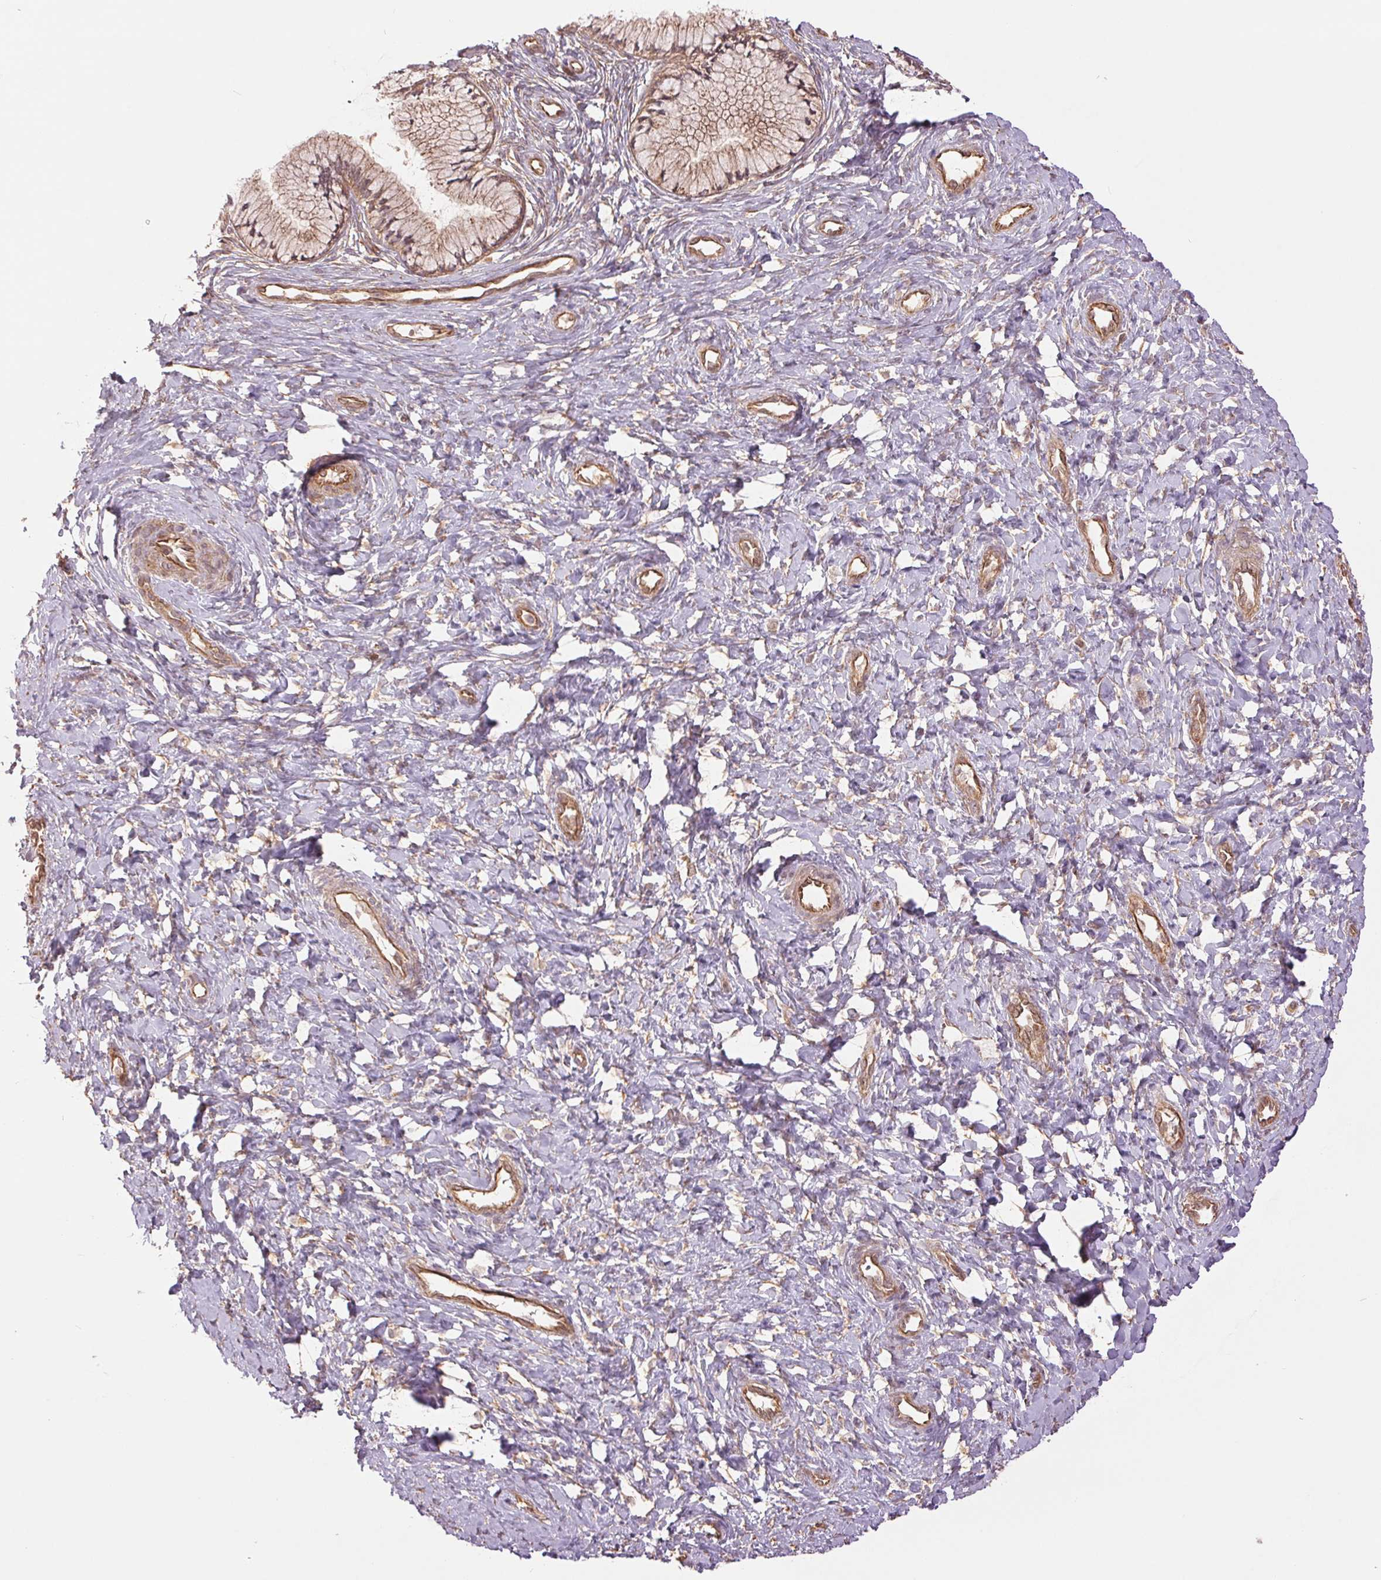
{"staining": {"intensity": "weak", "quantity": ">75%", "location": "cytoplasmic/membranous"}, "tissue": "cervix", "cell_type": "Glandular cells", "image_type": "normal", "snomed": [{"axis": "morphology", "description": "Normal tissue, NOS"}, {"axis": "topography", "description": "Cervix"}], "caption": "Human cervix stained with a protein marker demonstrates weak staining in glandular cells.", "gene": "STARD7", "patient": {"sex": "female", "age": 37}}